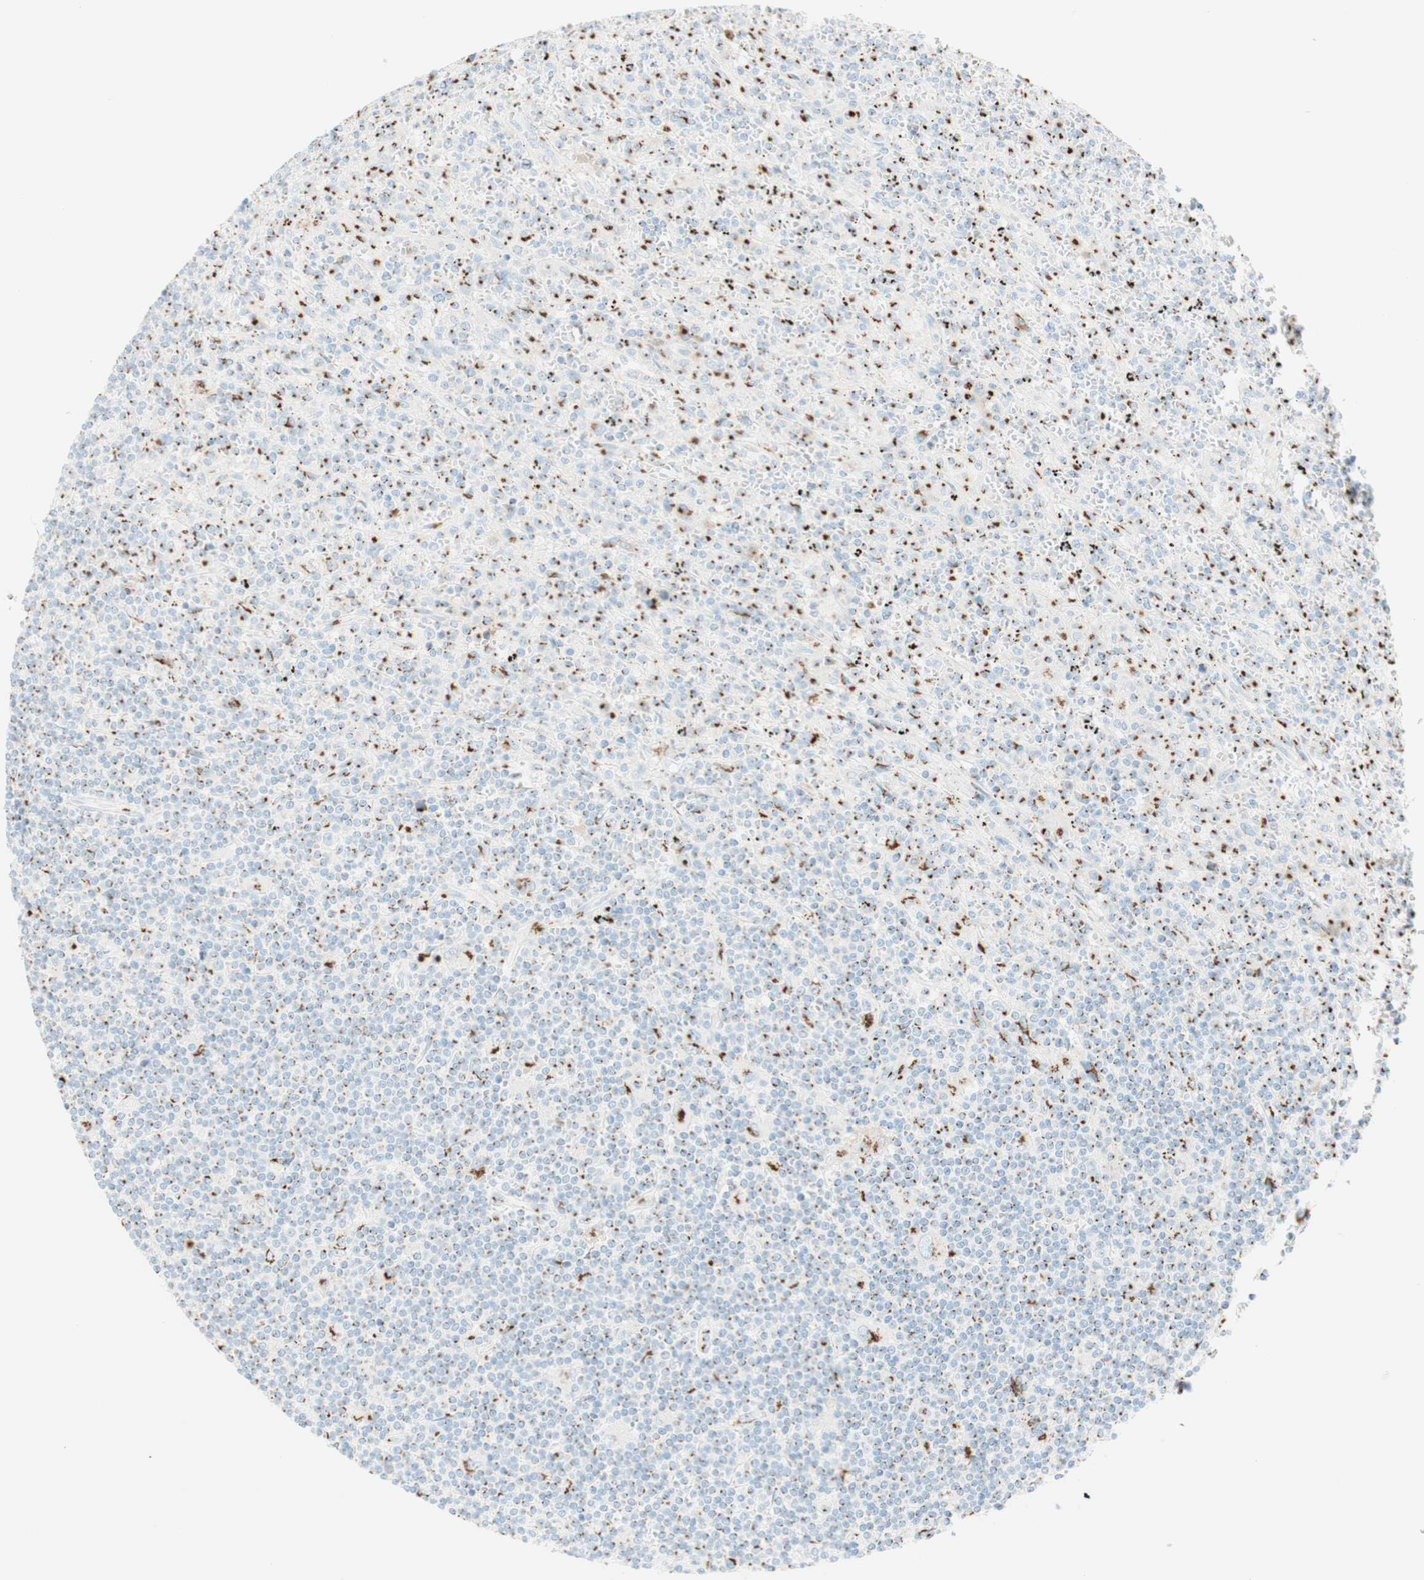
{"staining": {"intensity": "strong", "quantity": "25%-75%", "location": "cytoplasmic/membranous"}, "tissue": "lymphoma", "cell_type": "Tumor cells", "image_type": "cancer", "snomed": [{"axis": "morphology", "description": "Malignant lymphoma, non-Hodgkin's type, Low grade"}, {"axis": "topography", "description": "Spleen"}], "caption": "This is a micrograph of immunohistochemistry (IHC) staining of malignant lymphoma, non-Hodgkin's type (low-grade), which shows strong expression in the cytoplasmic/membranous of tumor cells.", "gene": "GOLGB1", "patient": {"sex": "male", "age": 76}}